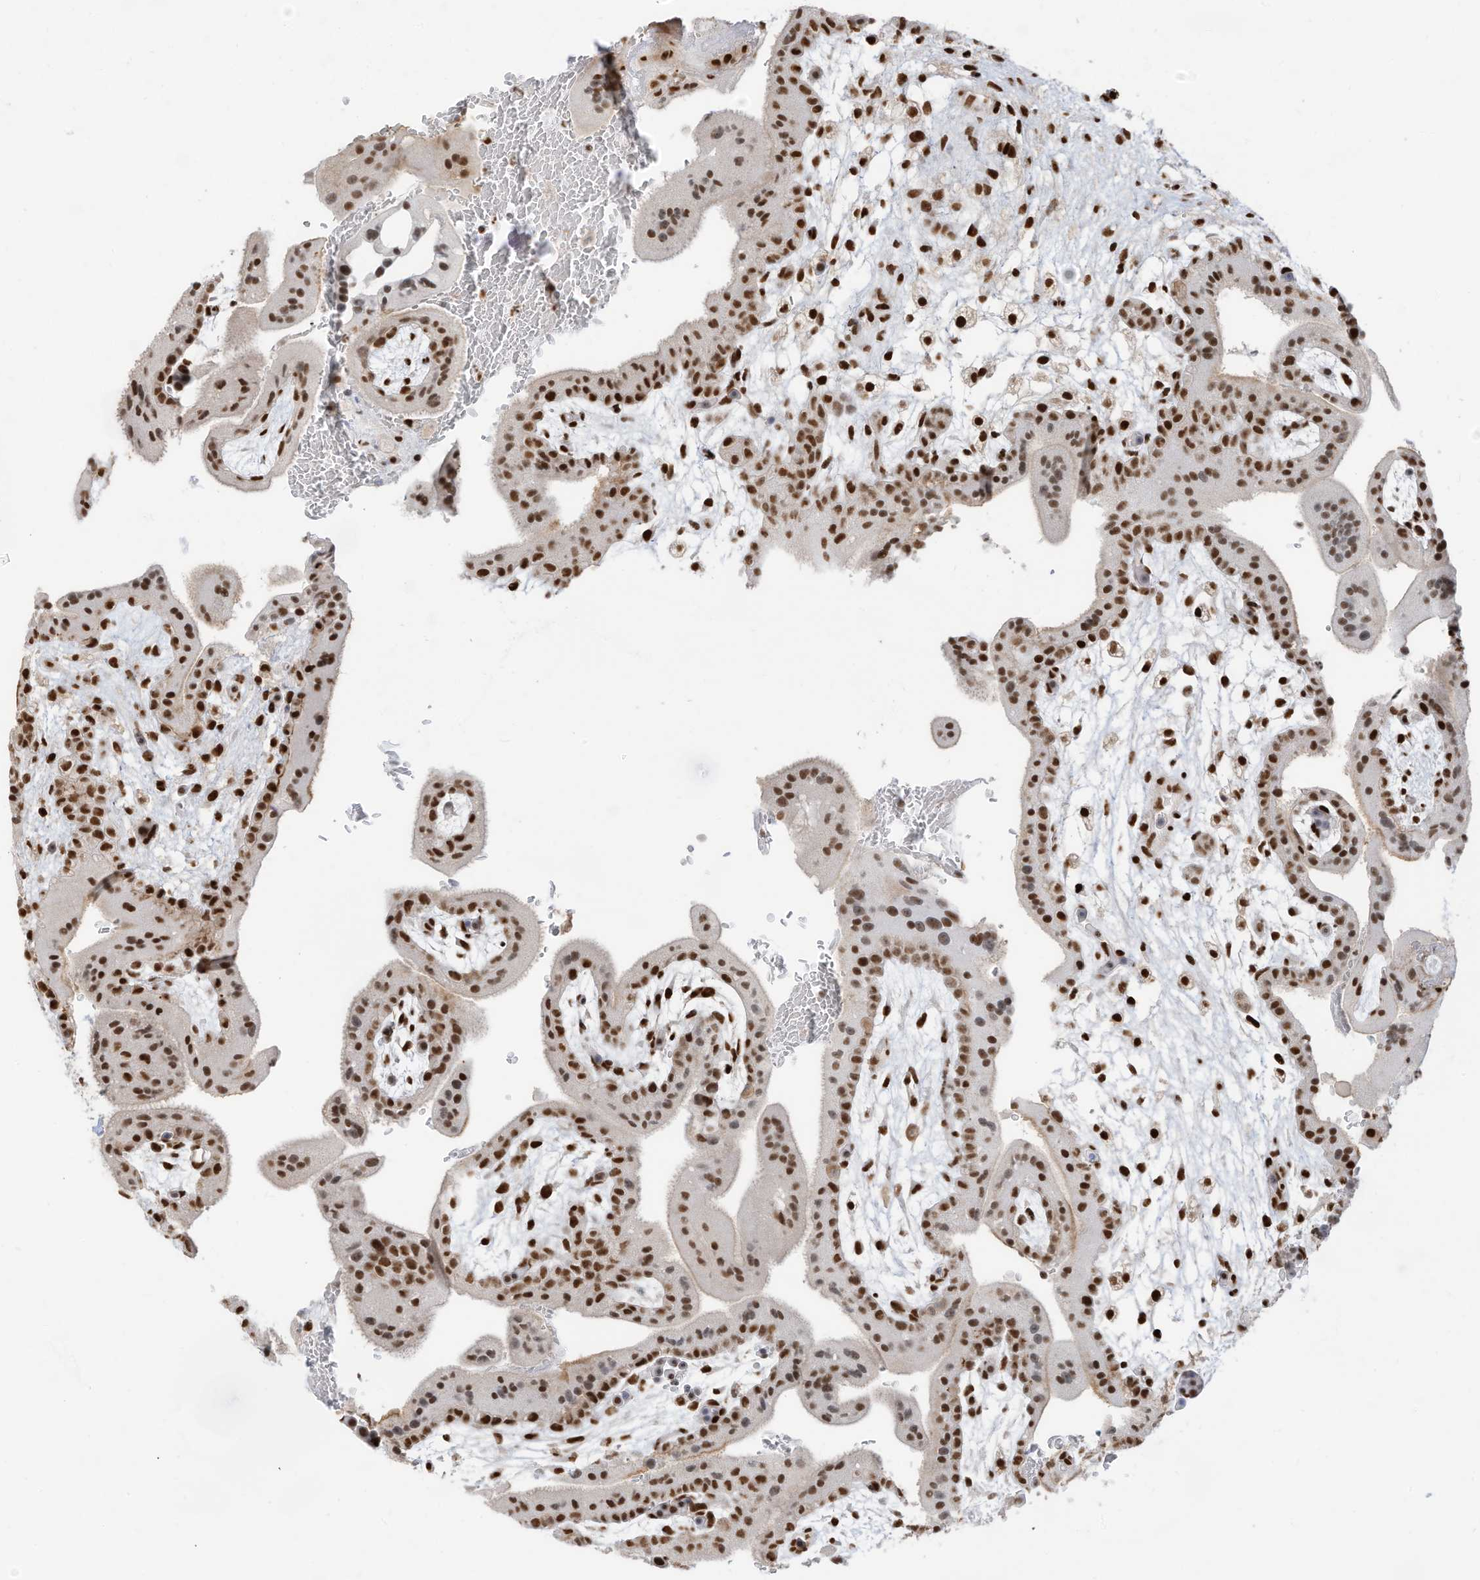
{"staining": {"intensity": "strong", "quantity": ">75%", "location": "nuclear"}, "tissue": "placenta", "cell_type": "Decidual cells", "image_type": "normal", "snomed": [{"axis": "morphology", "description": "Normal tissue, NOS"}, {"axis": "topography", "description": "Placenta"}], "caption": "IHC (DAB) staining of benign human placenta exhibits strong nuclear protein expression in approximately >75% of decidual cells. The staining is performed using DAB brown chromogen to label protein expression. The nuclei are counter-stained blue using hematoxylin.", "gene": "SAMD15", "patient": {"sex": "female", "age": 35}}